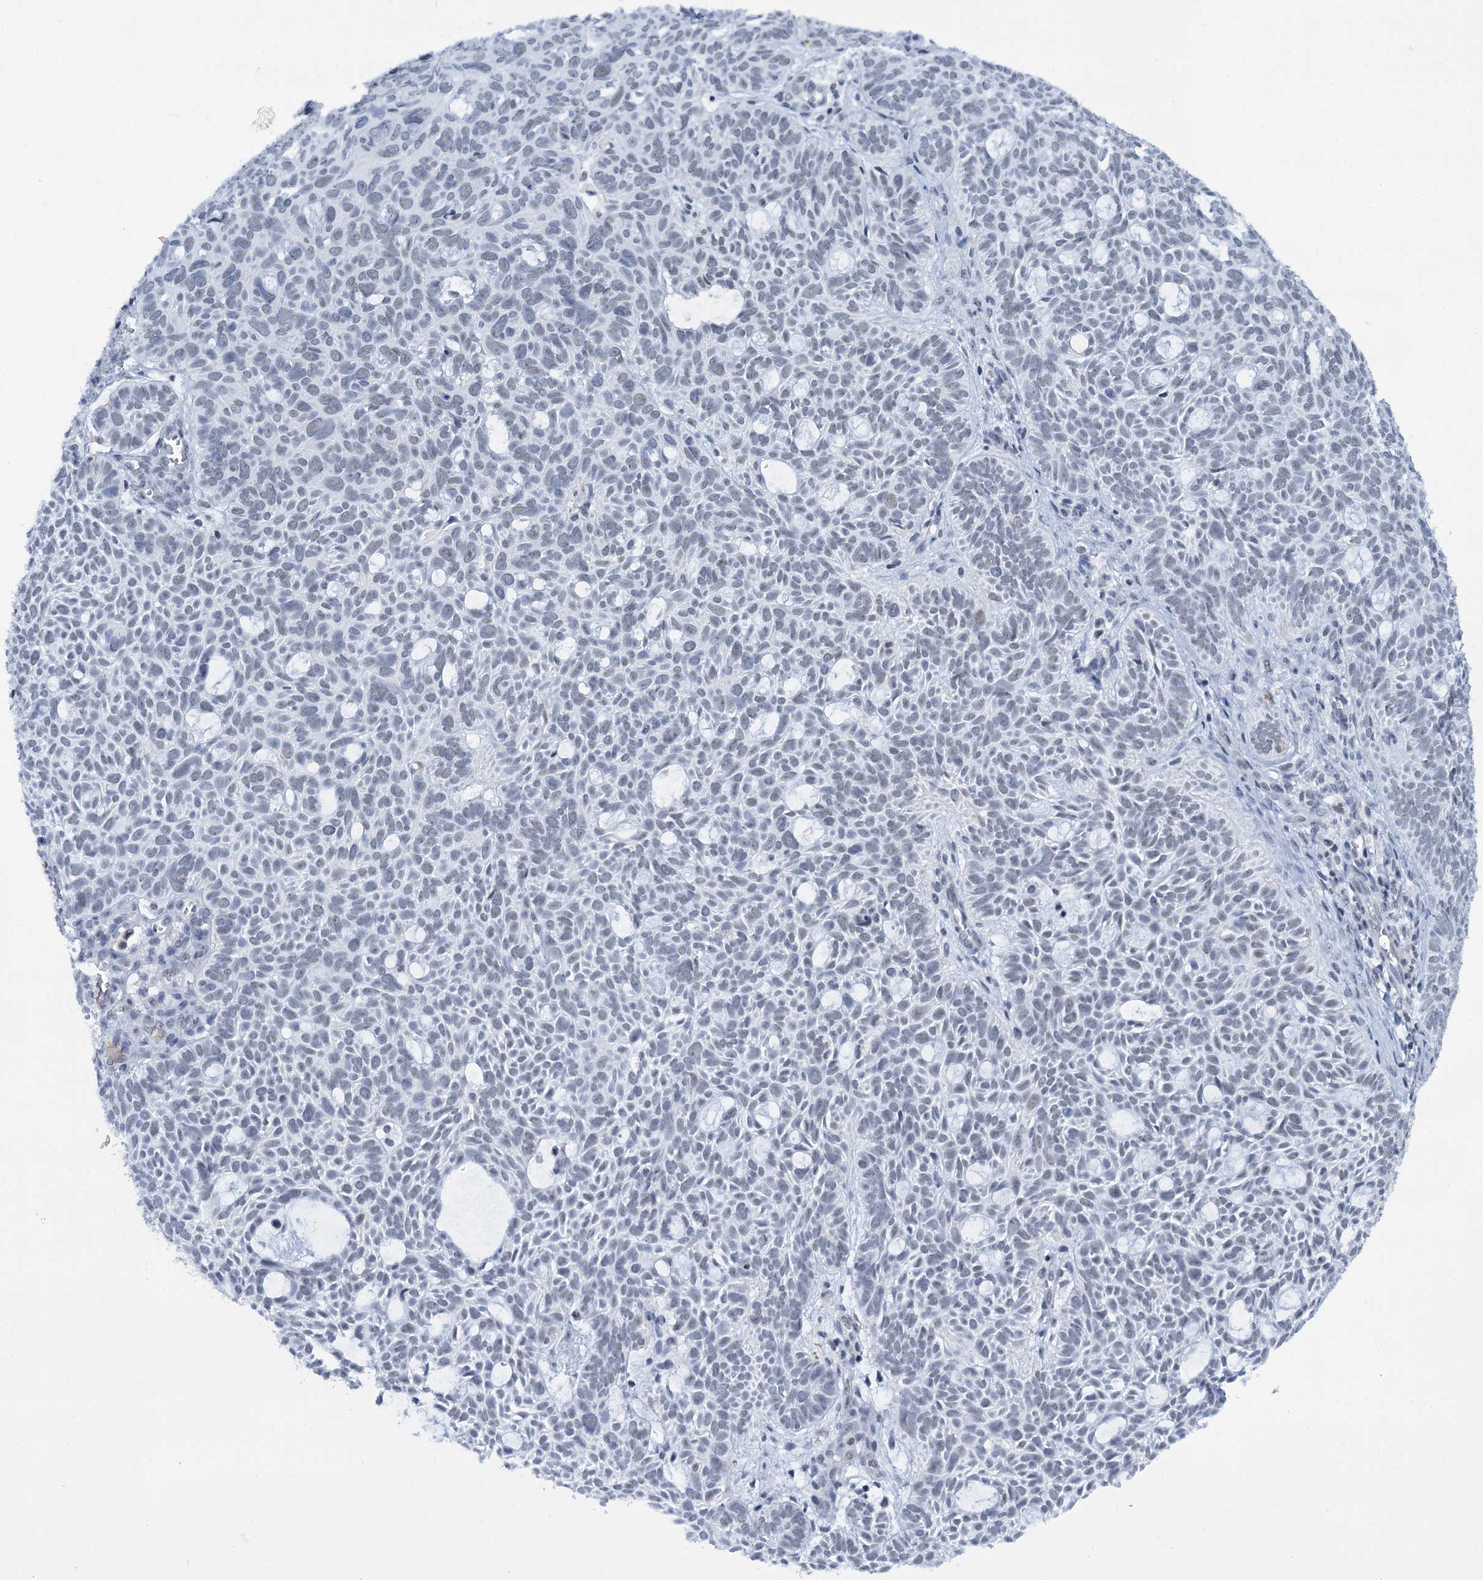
{"staining": {"intensity": "weak", "quantity": "<25%", "location": "nuclear"}, "tissue": "skin cancer", "cell_type": "Tumor cells", "image_type": "cancer", "snomed": [{"axis": "morphology", "description": "Basal cell carcinoma"}, {"axis": "topography", "description": "Skin"}], "caption": "The histopathology image demonstrates no significant expression in tumor cells of skin basal cell carcinoma.", "gene": "SREK1", "patient": {"sex": "male", "age": 69}}